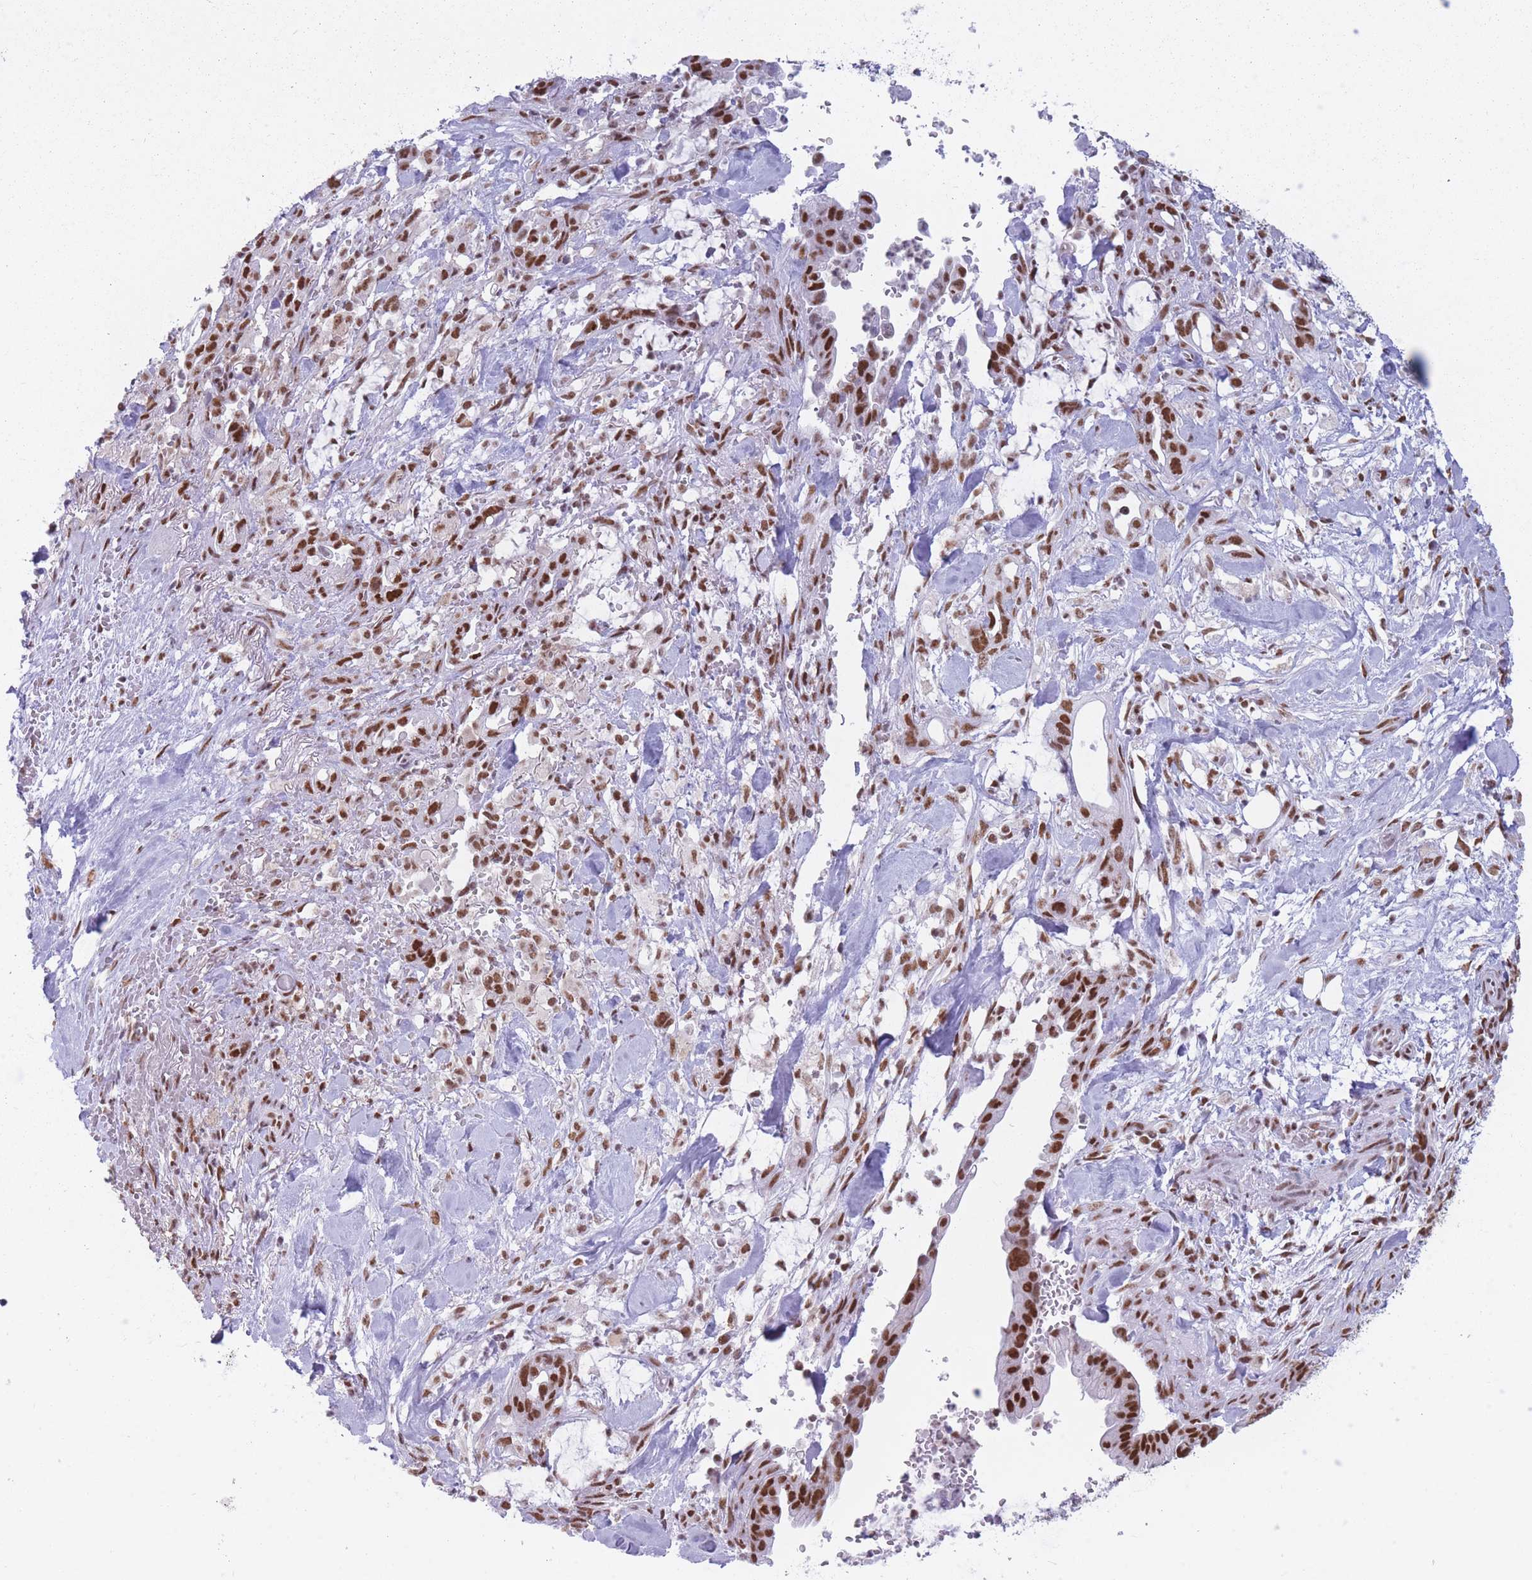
{"staining": {"intensity": "strong", "quantity": ">75%", "location": "nuclear"}, "tissue": "pancreatic cancer", "cell_type": "Tumor cells", "image_type": "cancer", "snomed": [{"axis": "morphology", "description": "Adenocarcinoma, NOS"}, {"axis": "topography", "description": "Pancreas"}], "caption": "Pancreatic cancer (adenocarcinoma) was stained to show a protein in brown. There is high levels of strong nuclear expression in approximately >75% of tumor cells.", "gene": "HNRNPUL1", "patient": {"sex": "male", "age": 44}}